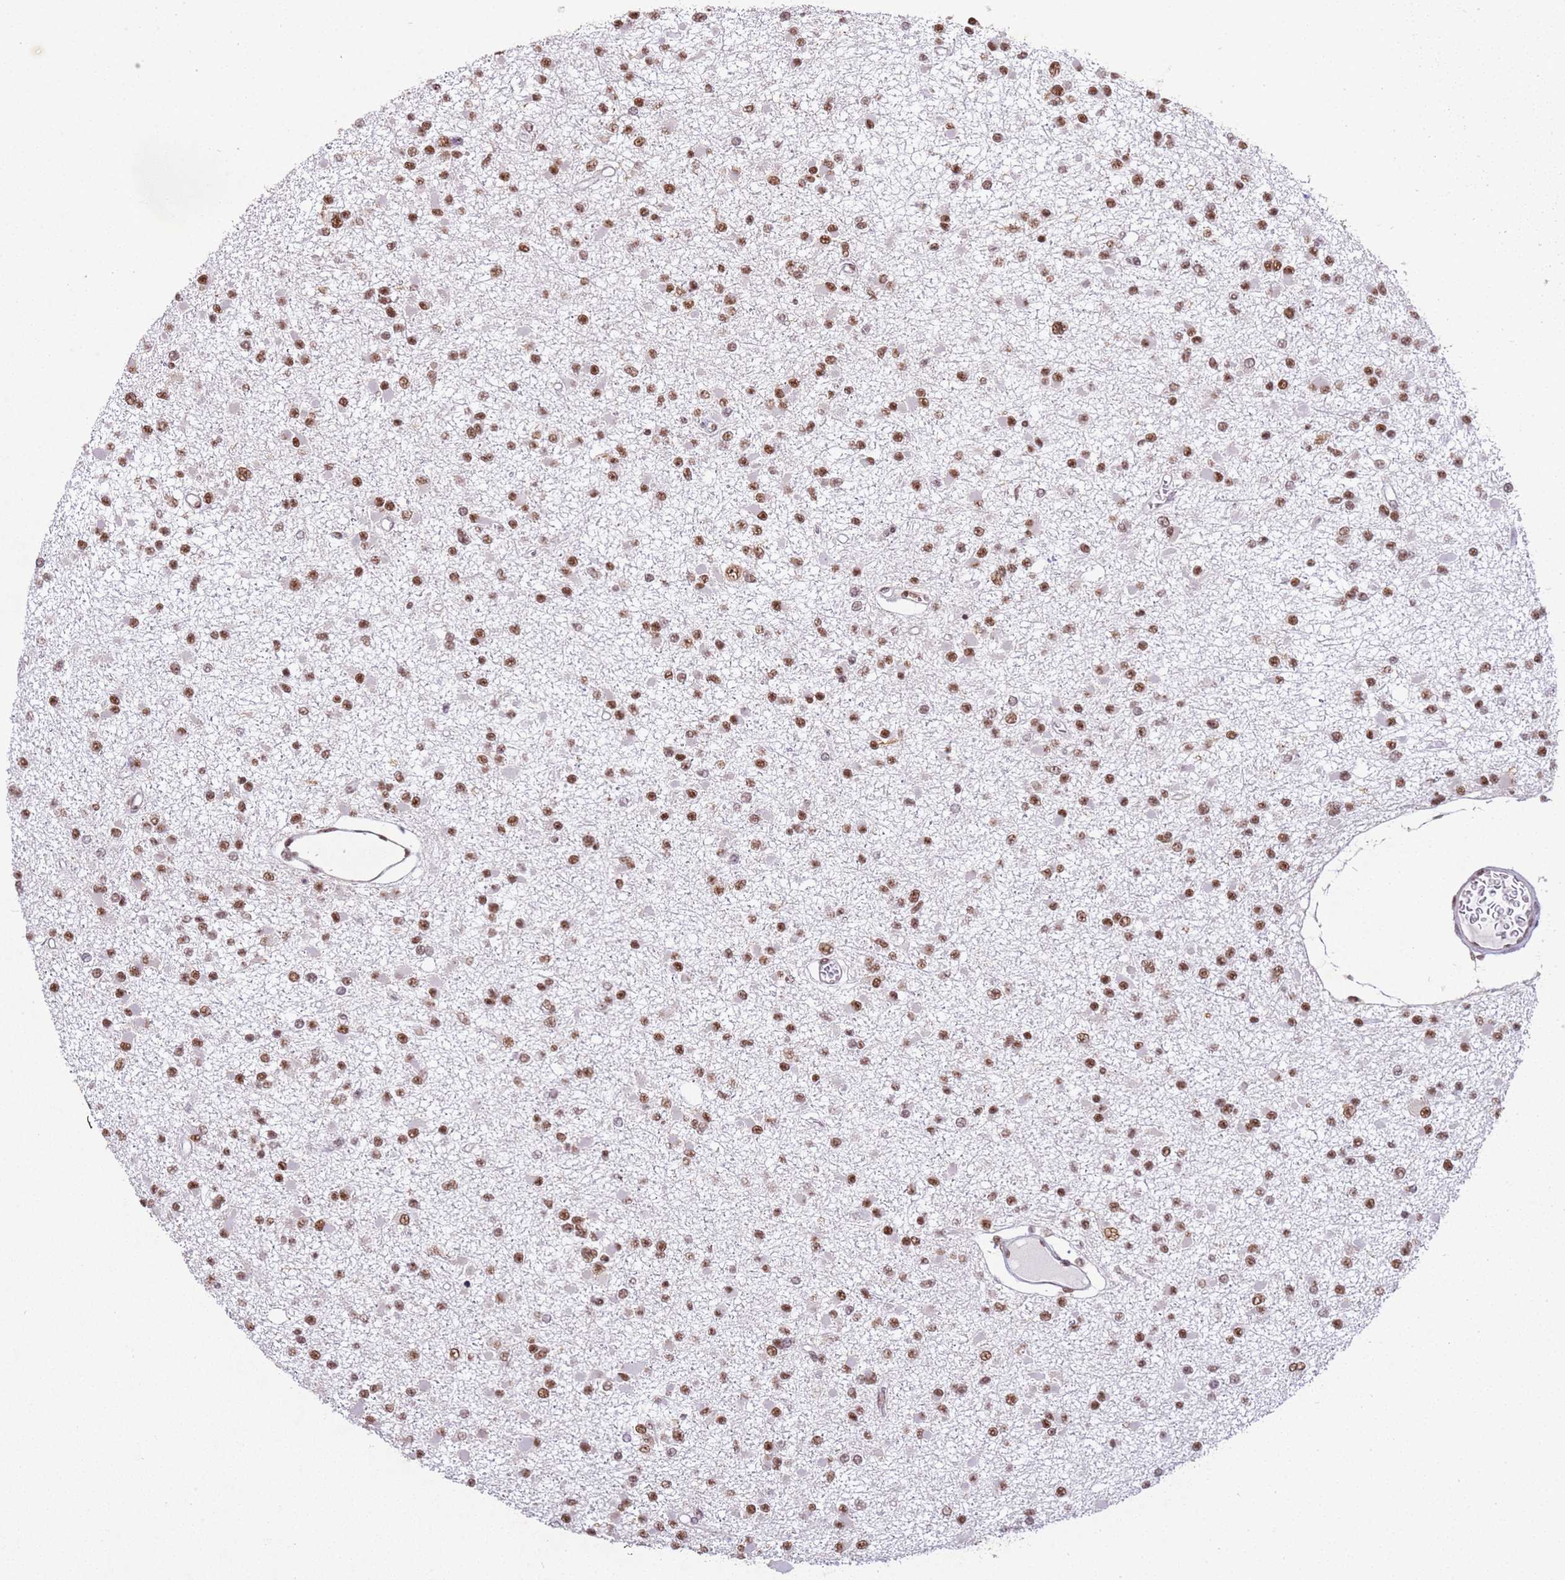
{"staining": {"intensity": "moderate", "quantity": ">75%", "location": "nuclear"}, "tissue": "glioma", "cell_type": "Tumor cells", "image_type": "cancer", "snomed": [{"axis": "morphology", "description": "Glioma, malignant, Low grade"}, {"axis": "topography", "description": "Brain"}], "caption": "This histopathology image reveals immunohistochemistry (IHC) staining of glioma, with medium moderate nuclear positivity in approximately >75% of tumor cells.", "gene": "ESF1", "patient": {"sex": "female", "age": 22}}